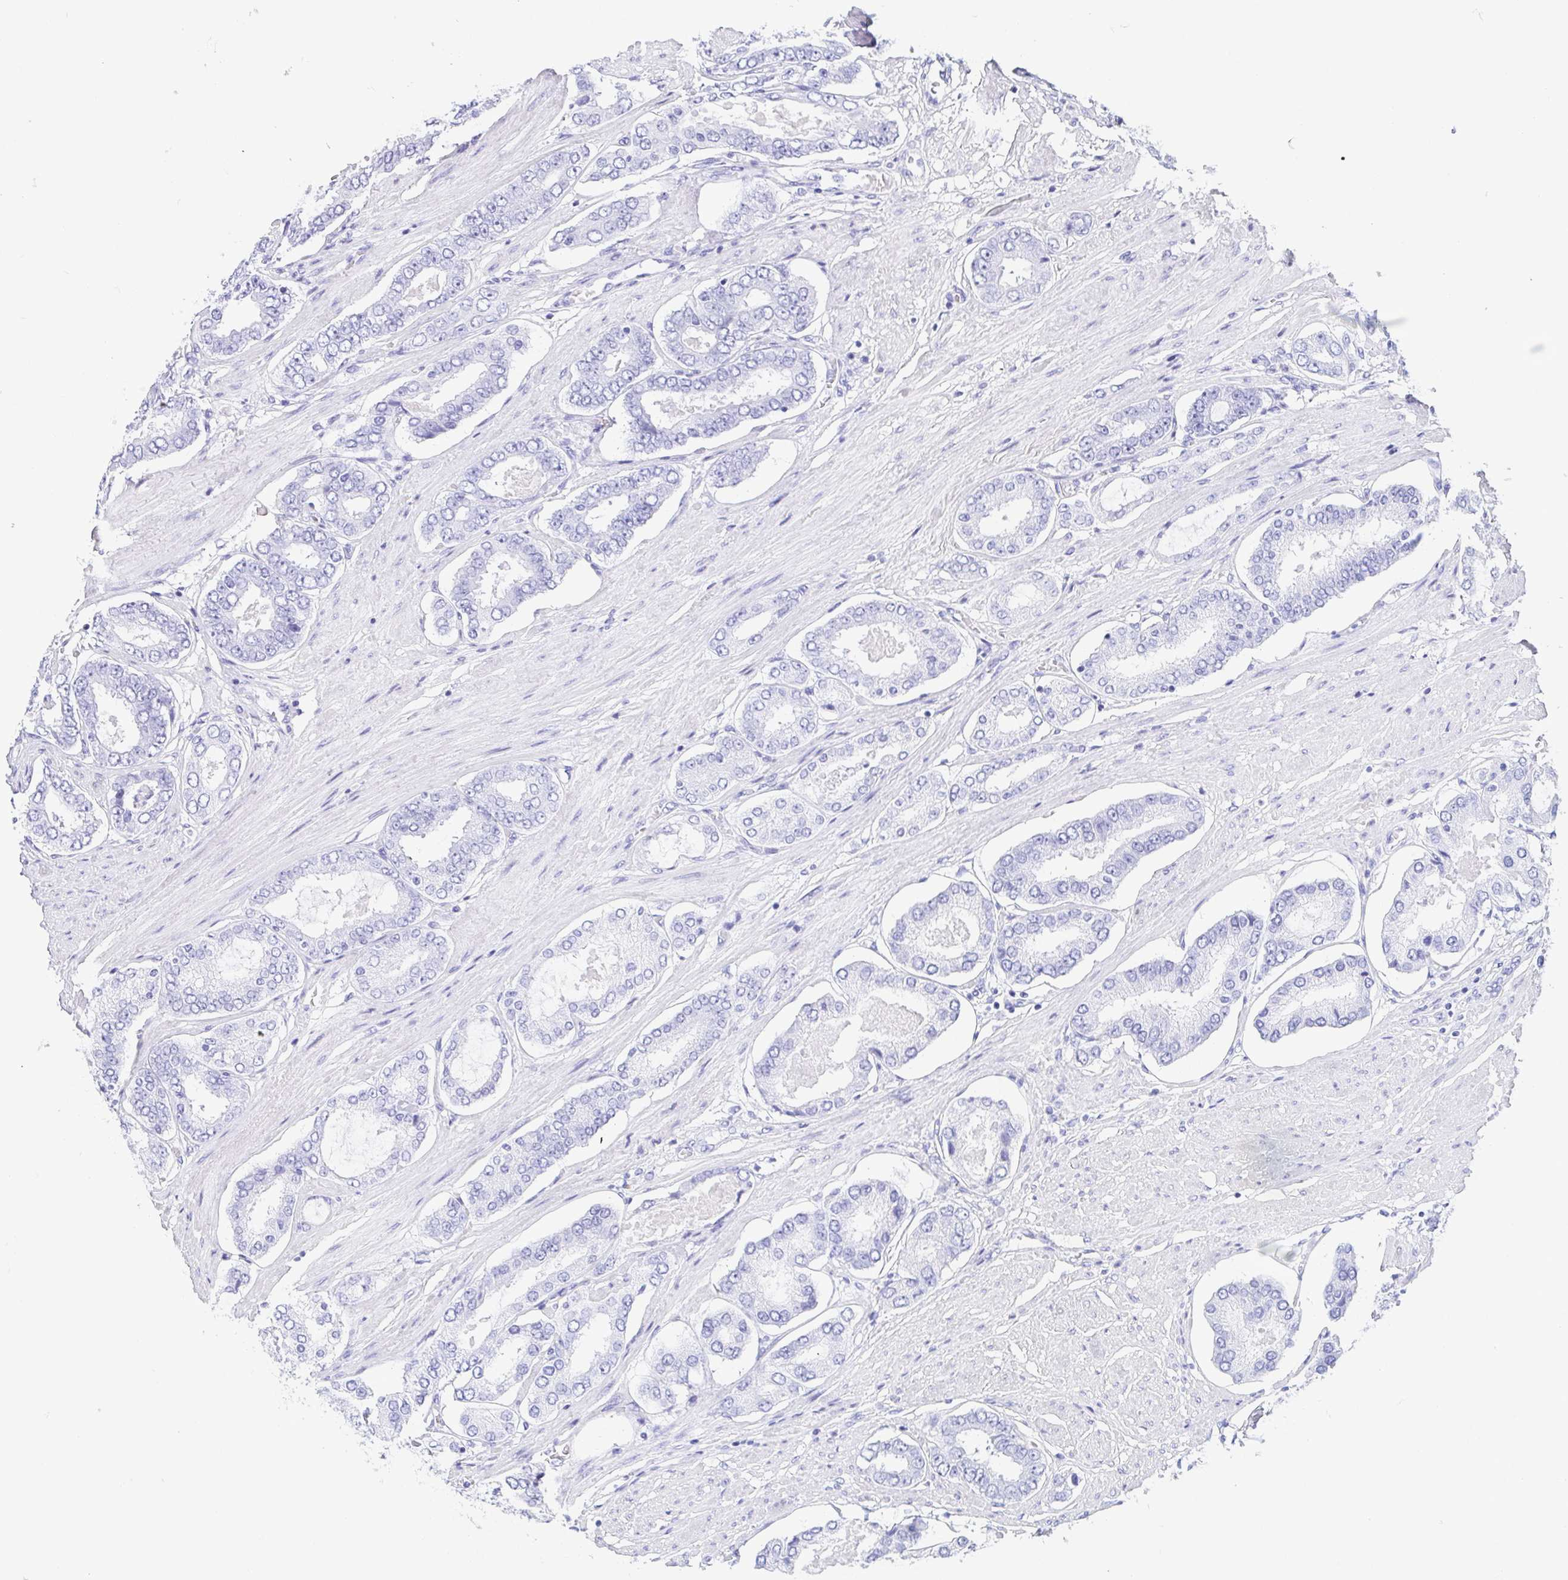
{"staining": {"intensity": "negative", "quantity": "none", "location": "none"}, "tissue": "prostate cancer", "cell_type": "Tumor cells", "image_type": "cancer", "snomed": [{"axis": "morphology", "description": "Adenocarcinoma, High grade"}, {"axis": "topography", "description": "Prostate"}], "caption": "Micrograph shows no significant protein staining in tumor cells of high-grade adenocarcinoma (prostate). Brightfield microscopy of immunohistochemistry (IHC) stained with DAB (brown) and hematoxylin (blue), captured at high magnification.", "gene": "GKN1", "patient": {"sex": "male", "age": 63}}